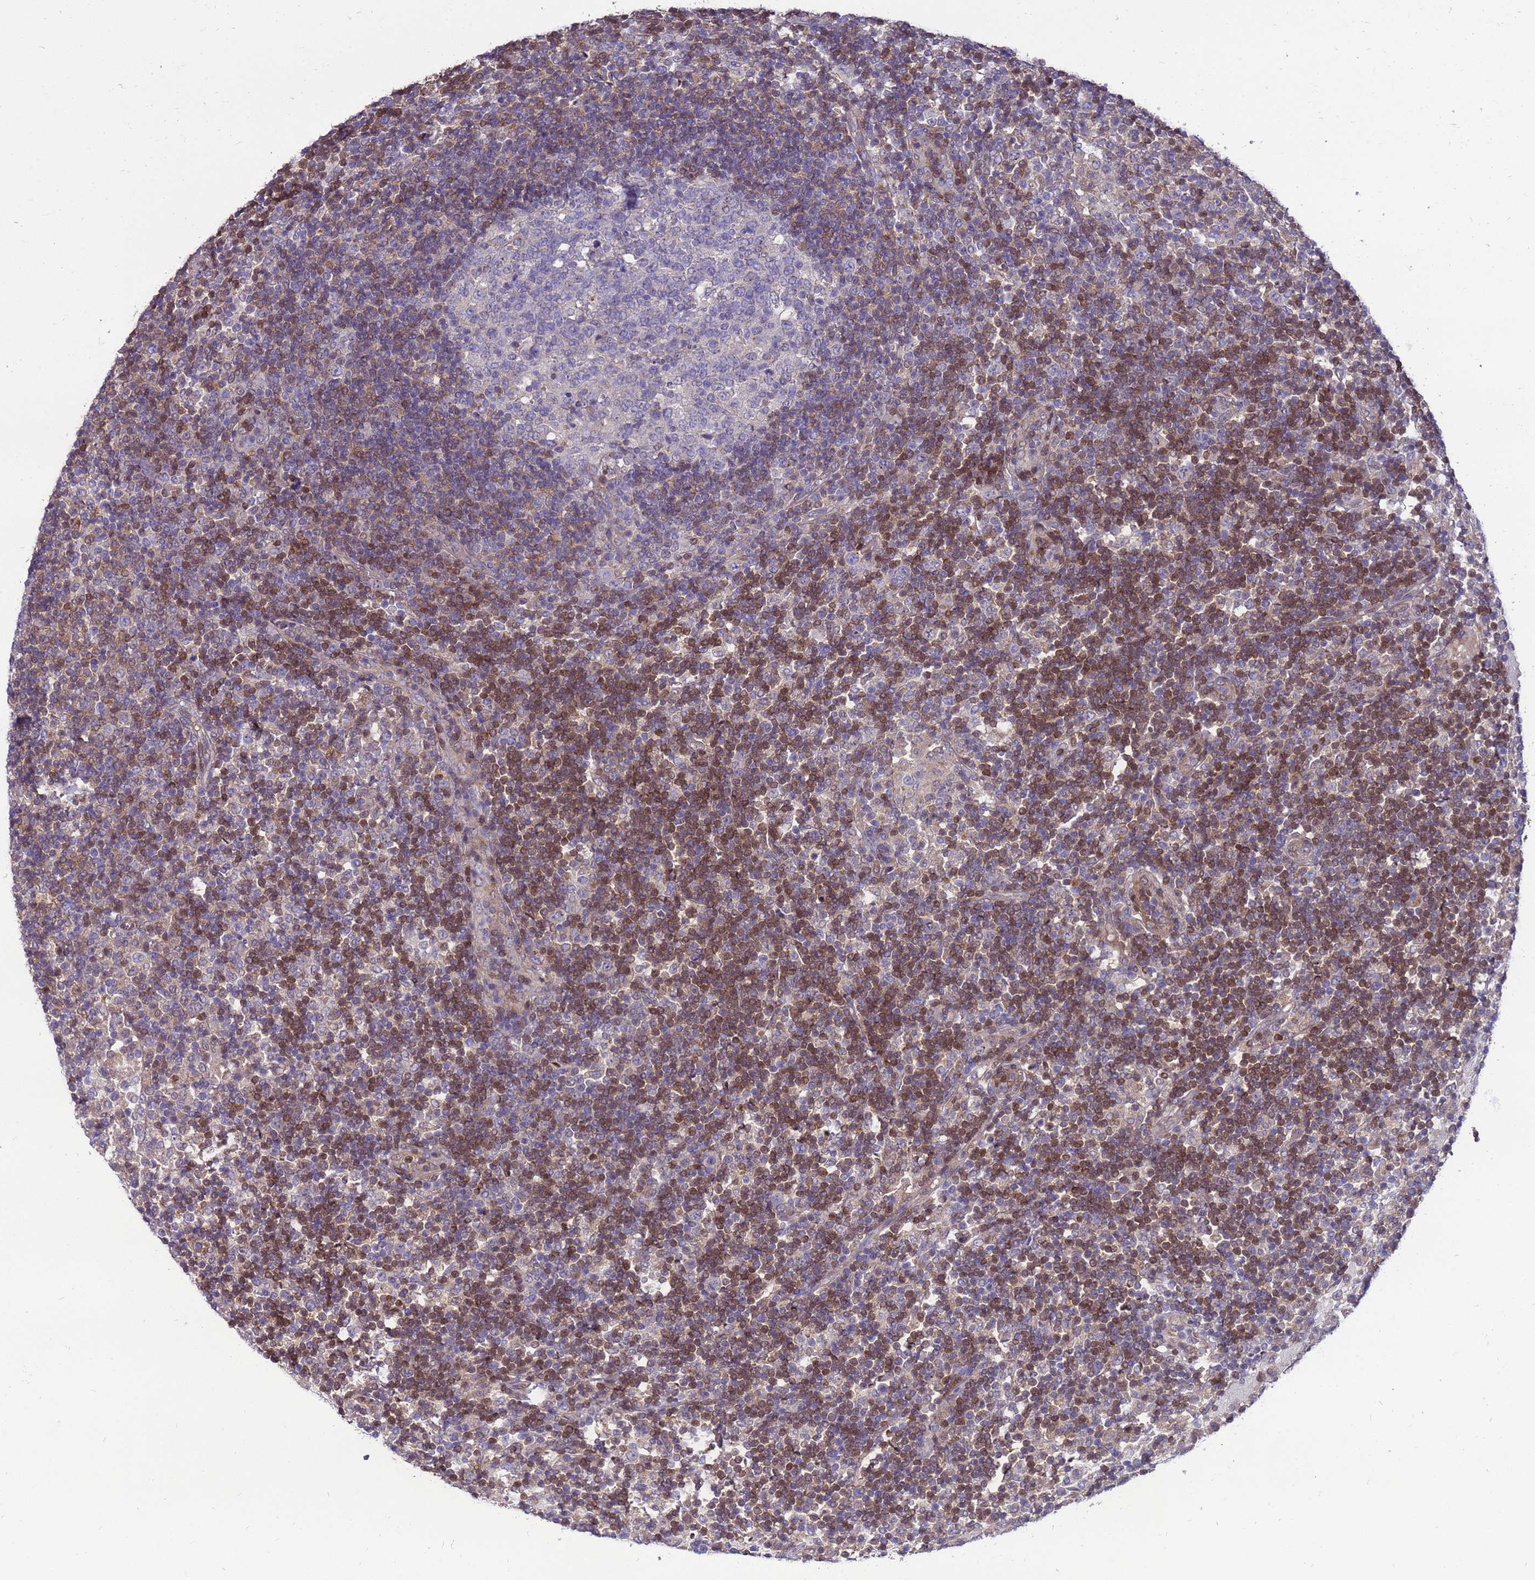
{"staining": {"intensity": "negative", "quantity": "none", "location": "none"}, "tissue": "lymph node", "cell_type": "Germinal center cells", "image_type": "normal", "snomed": [{"axis": "morphology", "description": "Normal tissue, NOS"}, {"axis": "topography", "description": "Lymph node"}], "caption": "Immunohistochemical staining of normal lymph node reveals no significant staining in germinal center cells.", "gene": "EIF4EBP3", "patient": {"sex": "female", "age": 53}}